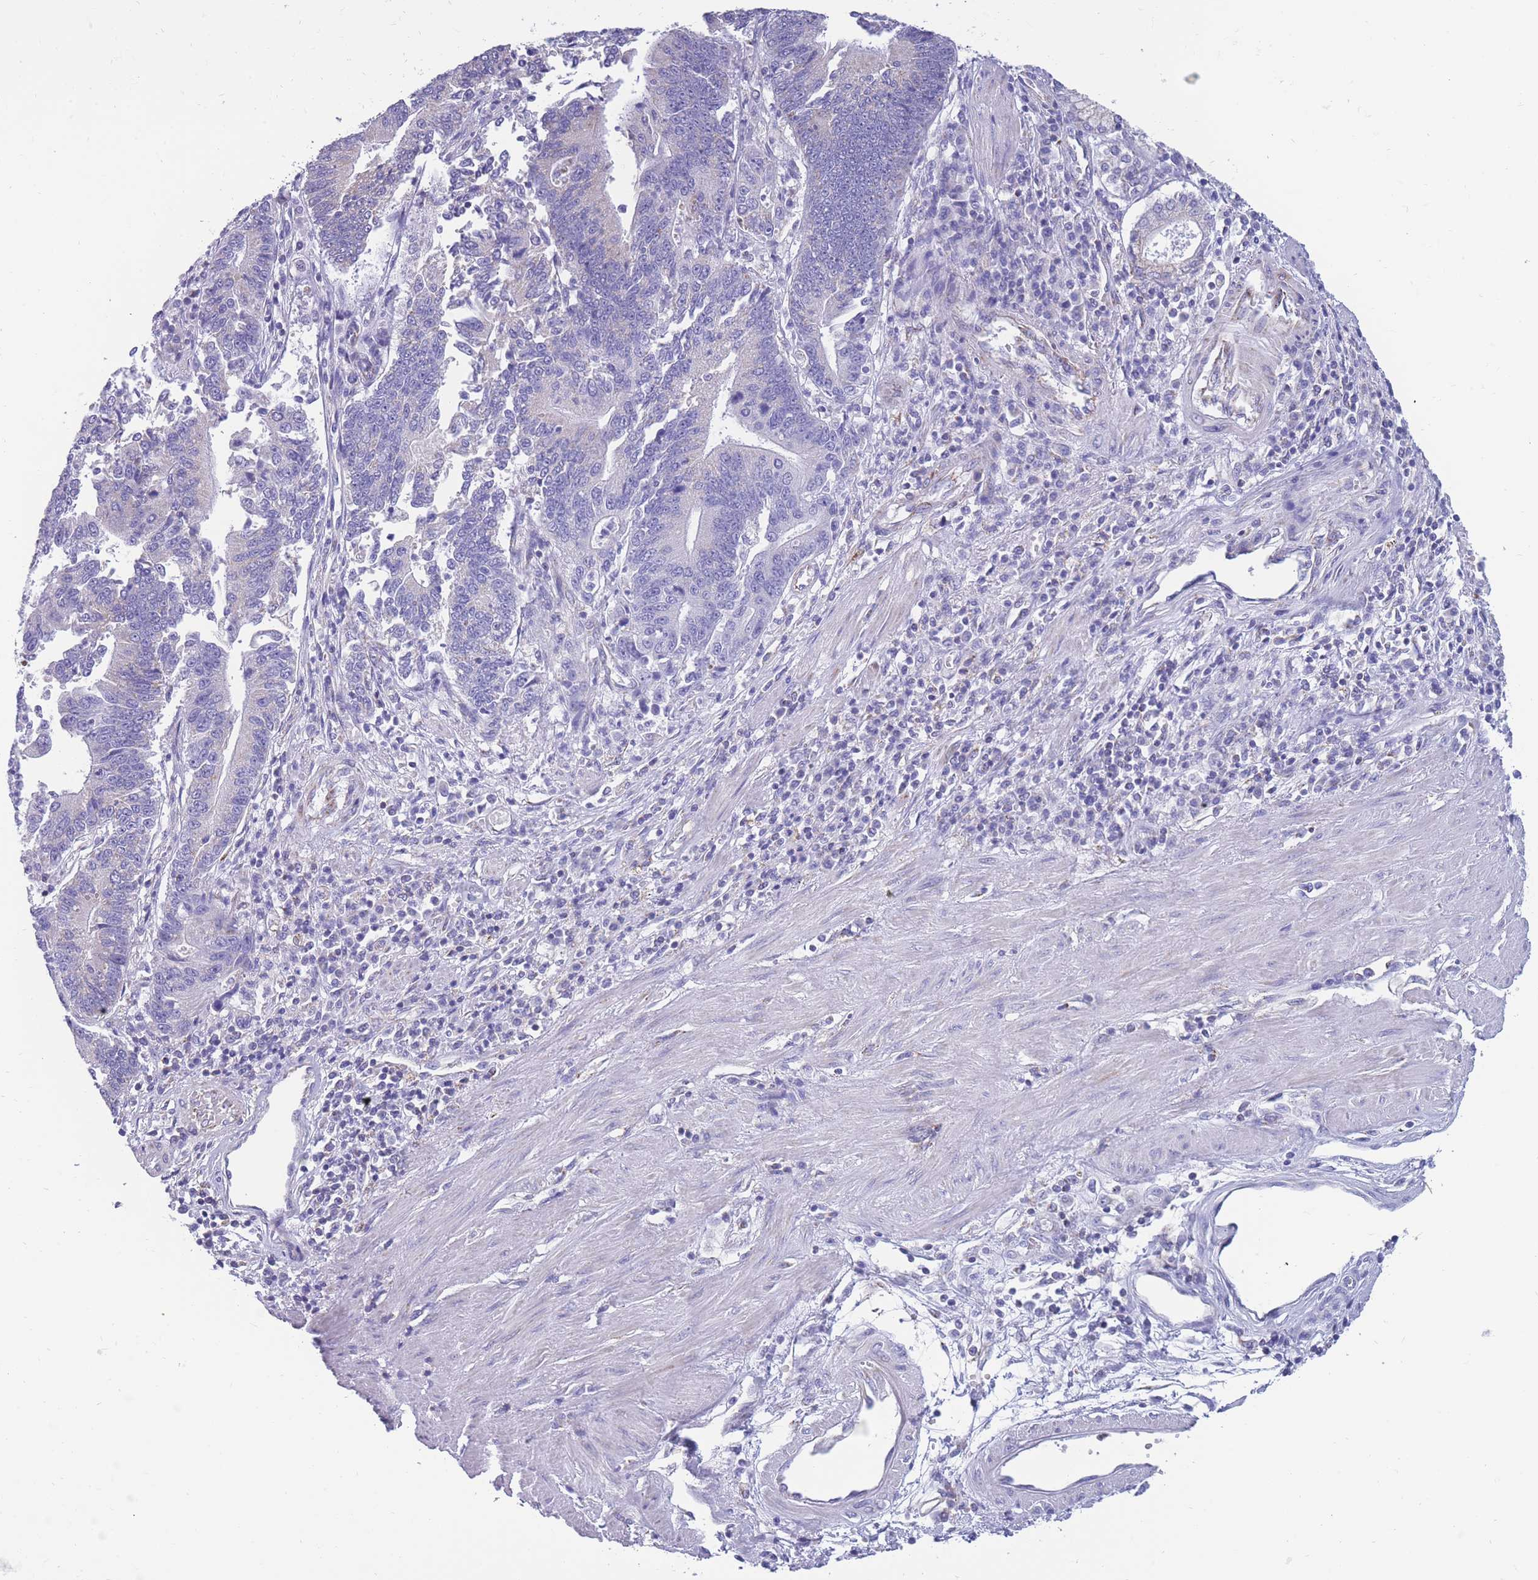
{"staining": {"intensity": "negative", "quantity": "none", "location": "none"}, "tissue": "stomach cancer", "cell_type": "Tumor cells", "image_type": "cancer", "snomed": [{"axis": "morphology", "description": "Adenocarcinoma, NOS"}, {"axis": "topography", "description": "Stomach"}], "caption": "High power microscopy image of an immunohistochemistry image of adenocarcinoma (stomach), revealing no significant positivity in tumor cells.", "gene": "INTS2", "patient": {"sex": "male", "age": 59}}